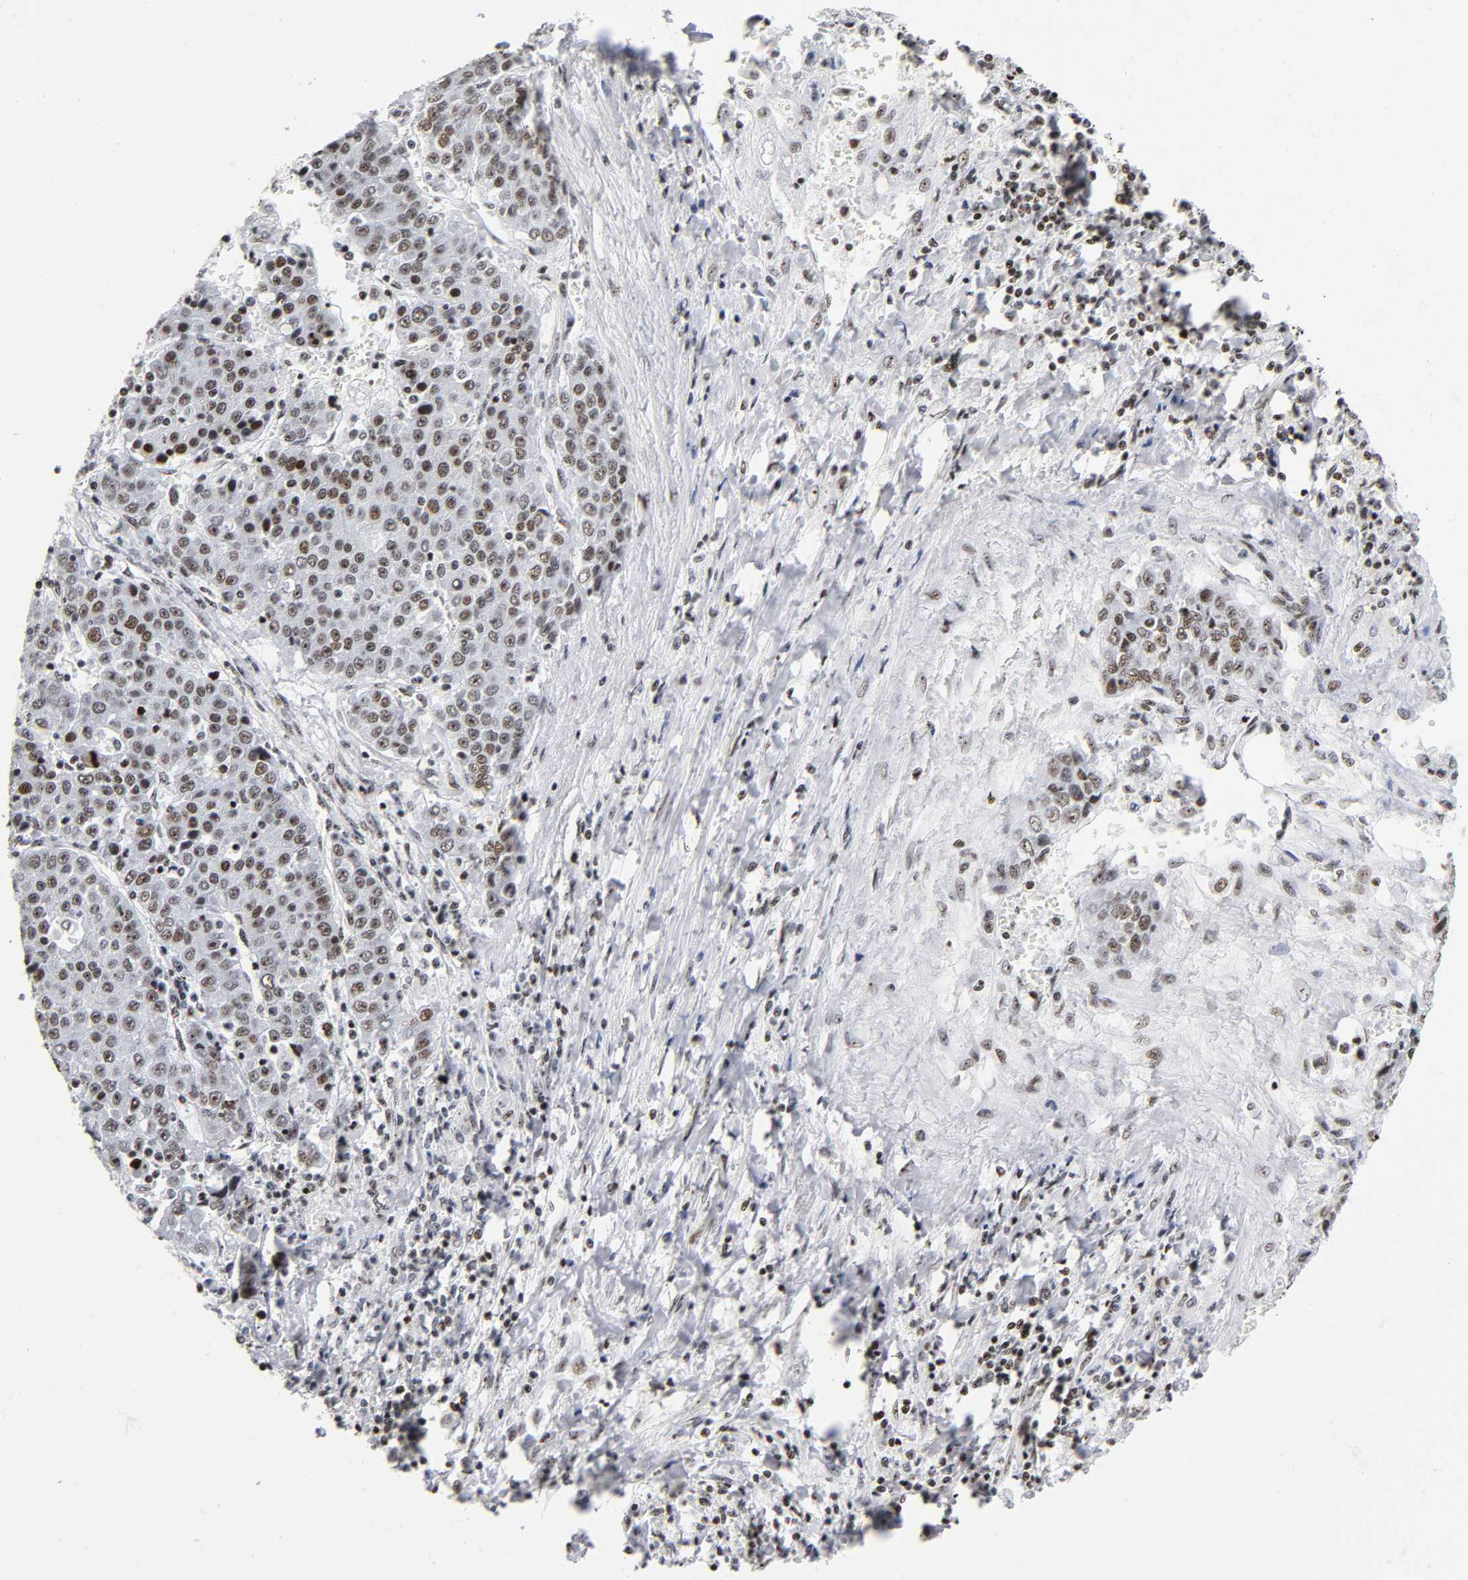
{"staining": {"intensity": "strong", "quantity": ">75%", "location": "nuclear"}, "tissue": "liver cancer", "cell_type": "Tumor cells", "image_type": "cancer", "snomed": [{"axis": "morphology", "description": "Carcinoma, Hepatocellular, NOS"}, {"axis": "topography", "description": "Liver"}], "caption": "Liver cancer (hepatocellular carcinoma) stained with IHC demonstrates strong nuclear positivity in approximately >75% of tumor cells.", "gene": "UBTF", "patient": {"sex": "female", "age": 53}}